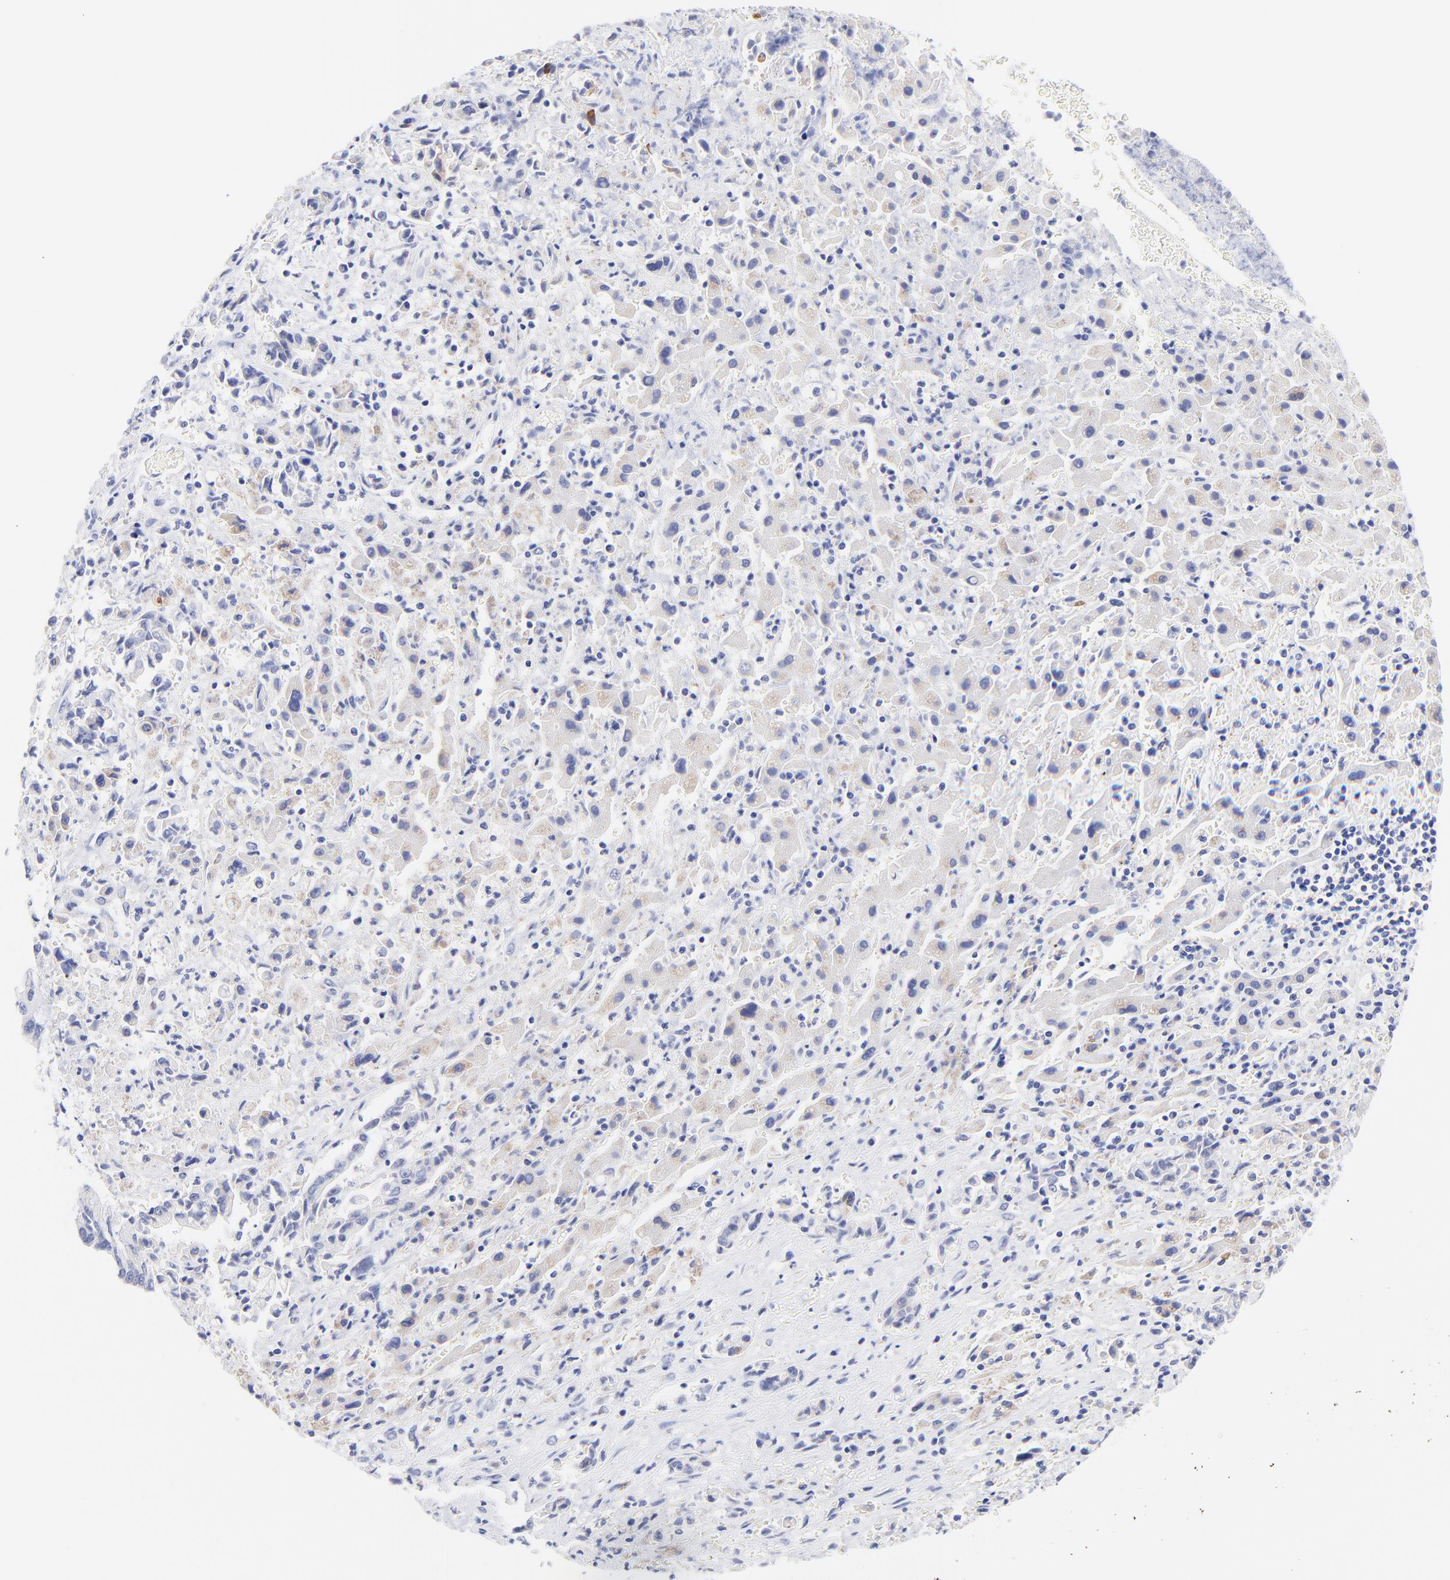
{"staining": {"intensity": "moderate", "quantity": "<25%", "location": "cytoplasmic/membranous"}, "tissue": "liver cancer", "cell_type": "Tumor cells", "image_type": "cancer", "snomed": [{"axis": "morphology", "description": "Cholangiocarcinoma"}, {"axis": "topography", "description": "Liver"}], "caption": "Protein staining by IHC shows moderate cytoplasmic/membranous positivity in approximately <25% of tumor cells in liver cholangiocarcinoma.", "gene": "RAB3A", "patient": {"sex": "male", "age": 57}}